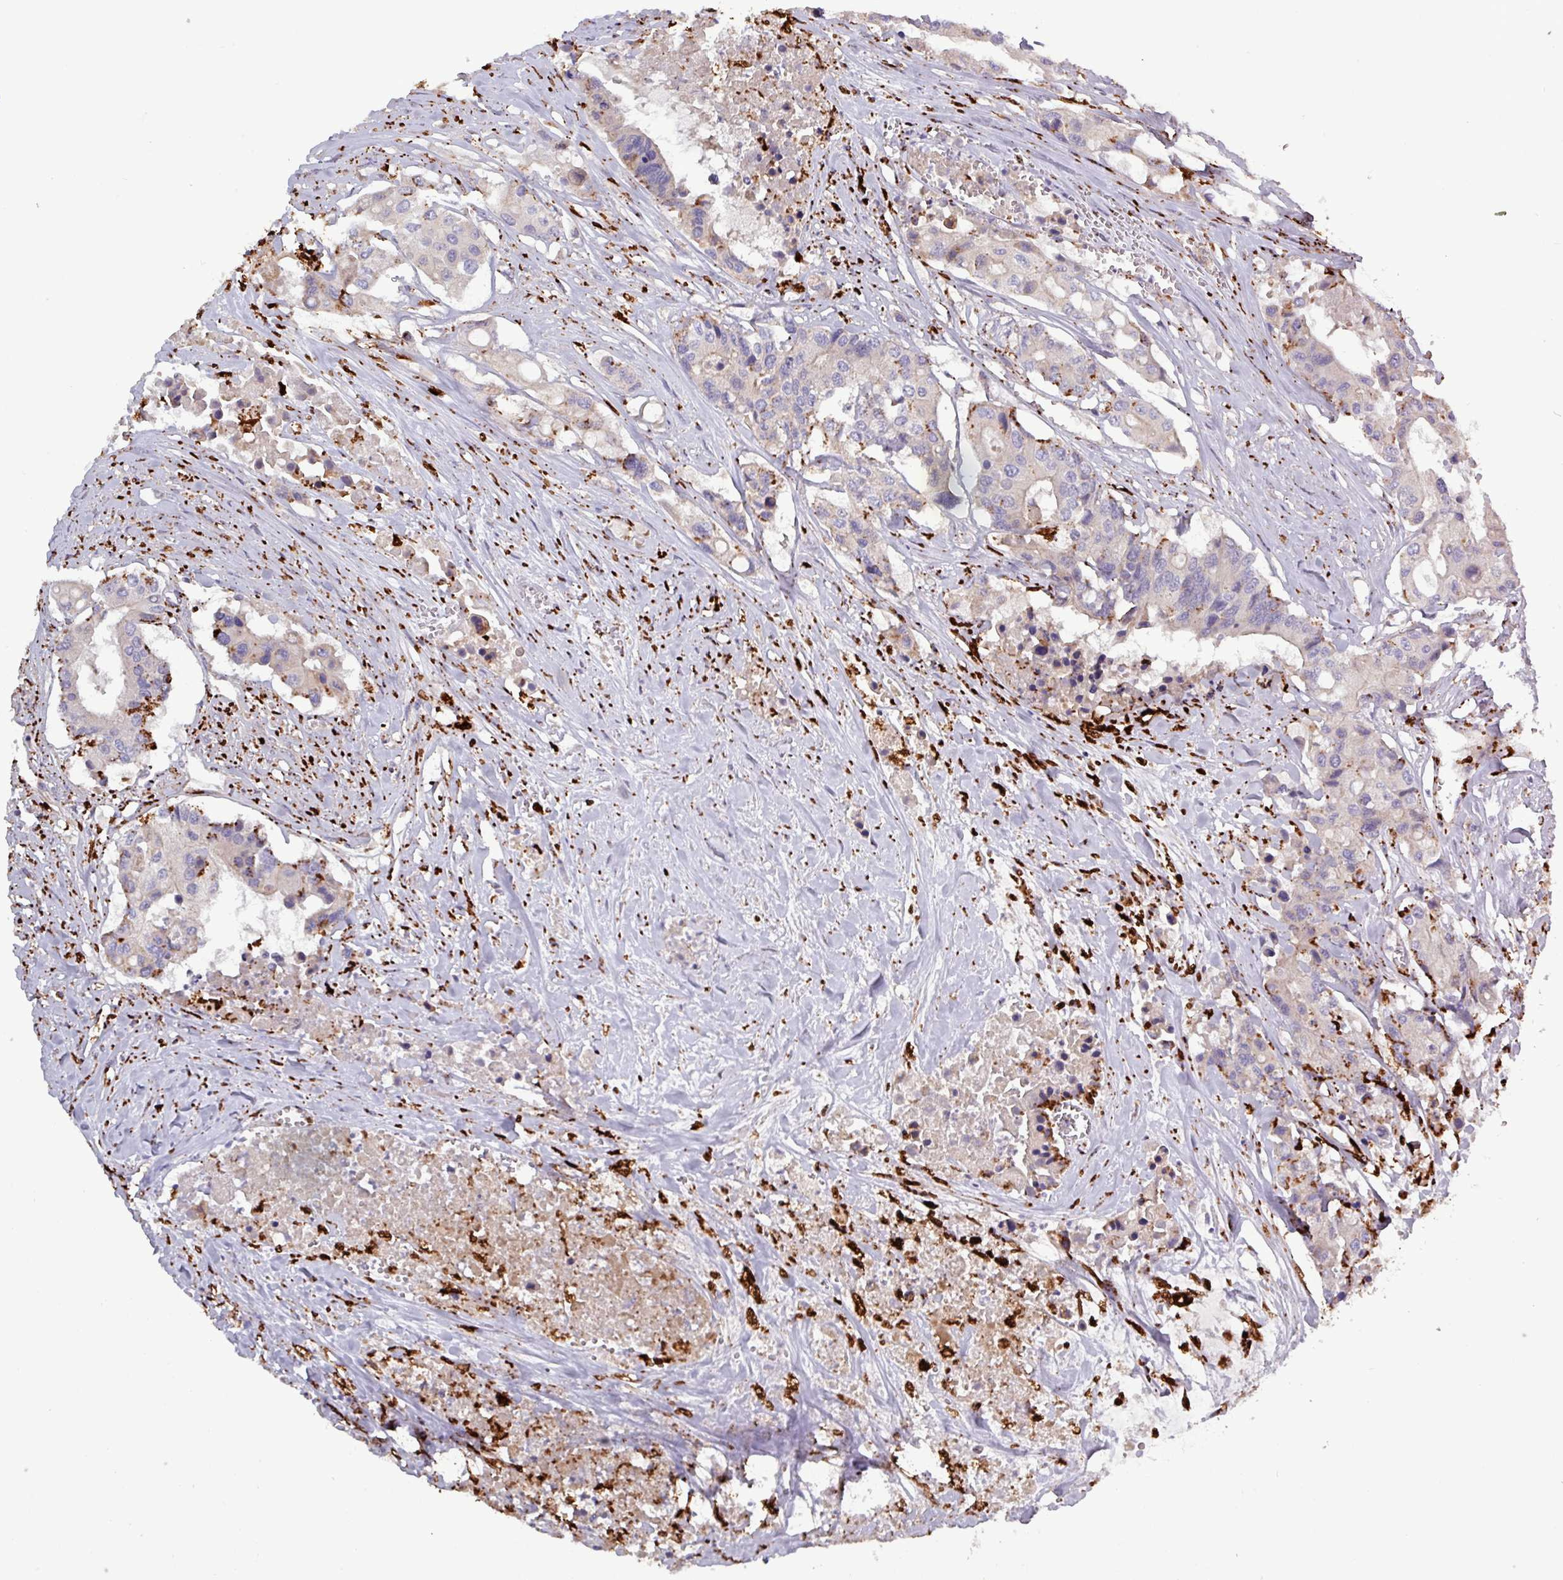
{"staining": {"intensity": "strong", "quantity": "<25%", "location": "cytoplasmic/membranous"}, "tissue": "colorectal cancer", "cell_type": "Tumor cells", "image_type": "cancer", "snomed": [{"axis": "morphology", "description": "Adenocarcinoma, NOS"}, {"axis": "topography", "description": "Colon"}], "caption": "Immunohistochemistry histopathology image of colorectal adenocarcinoma stained for a protein (brown), which demonstrates medium levels of strong cytoplasmic/membranous staining in about <25% of tumor cells.", "gene": "PLIN2", "patient": {"sex": "male", "age": 77}}